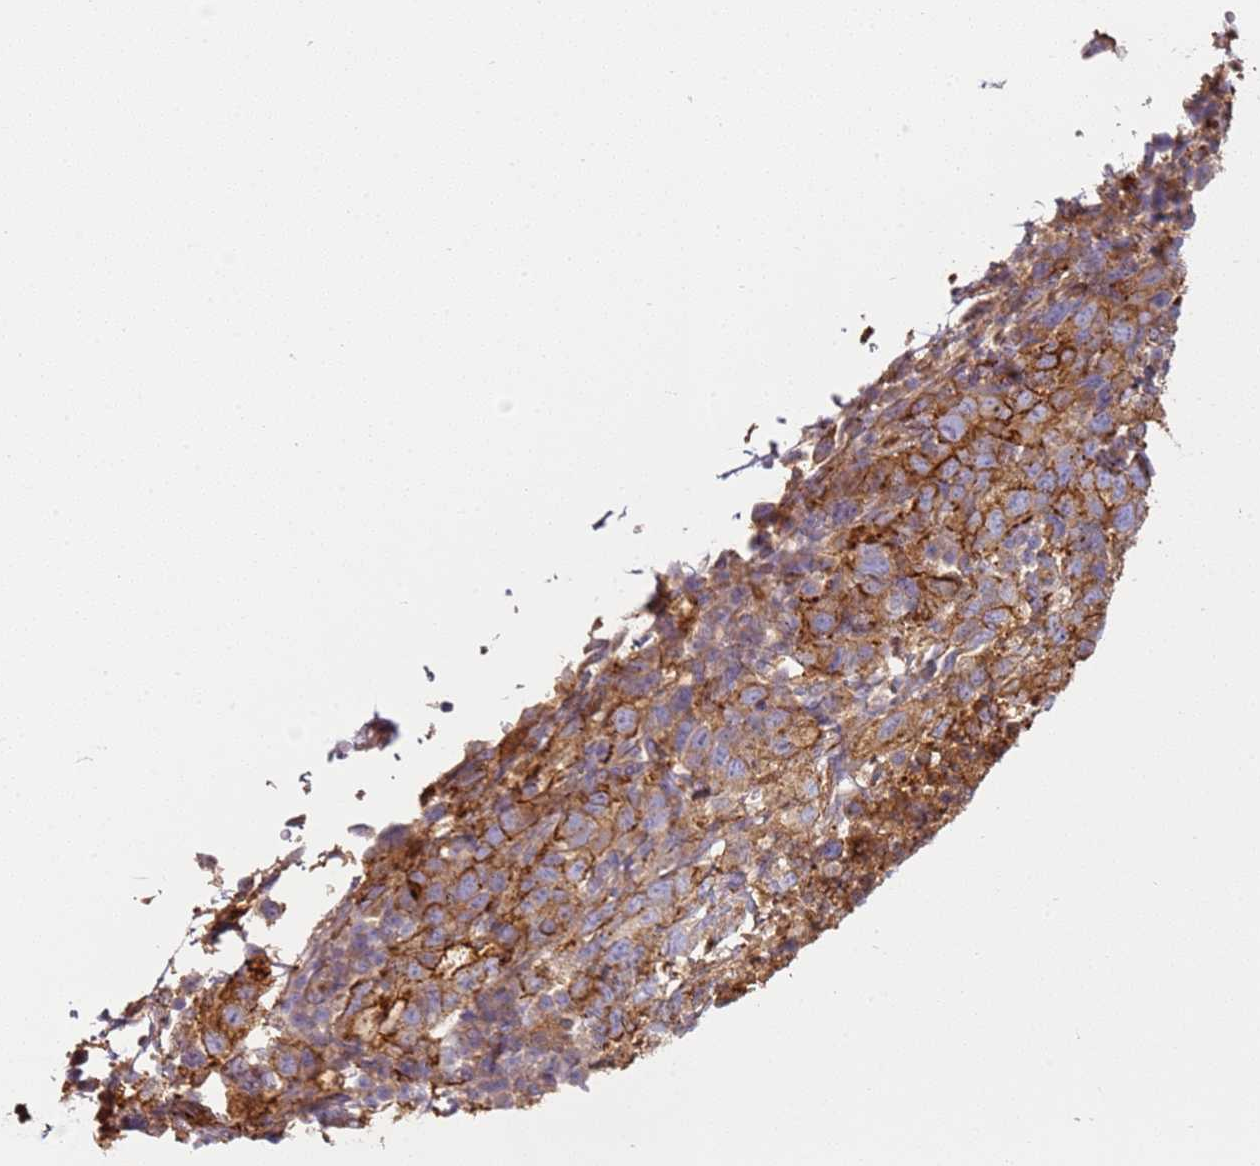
{"staining": {"intensity": "moderate", "quantity": "25%-75%", "location": "cytoplasmic/membranous"}, "tissue": "lung cancer", "cell_type": "Tumor cells", "image_type": "cancer", "snomed": [{"axis": "morphology", "description": "Adenocarcinoma, NOS"}, {"axis": "topography", "description": "Lung"}], "caption": "Tumor cells demonstrate medium levels of moderate cytoplasmic/membranous expression in approximately 25%-75% of cells in human lung adenocarcinoma.", "gene": "NDUFAF4", "patient": {"sex": "female", "age": 51}}